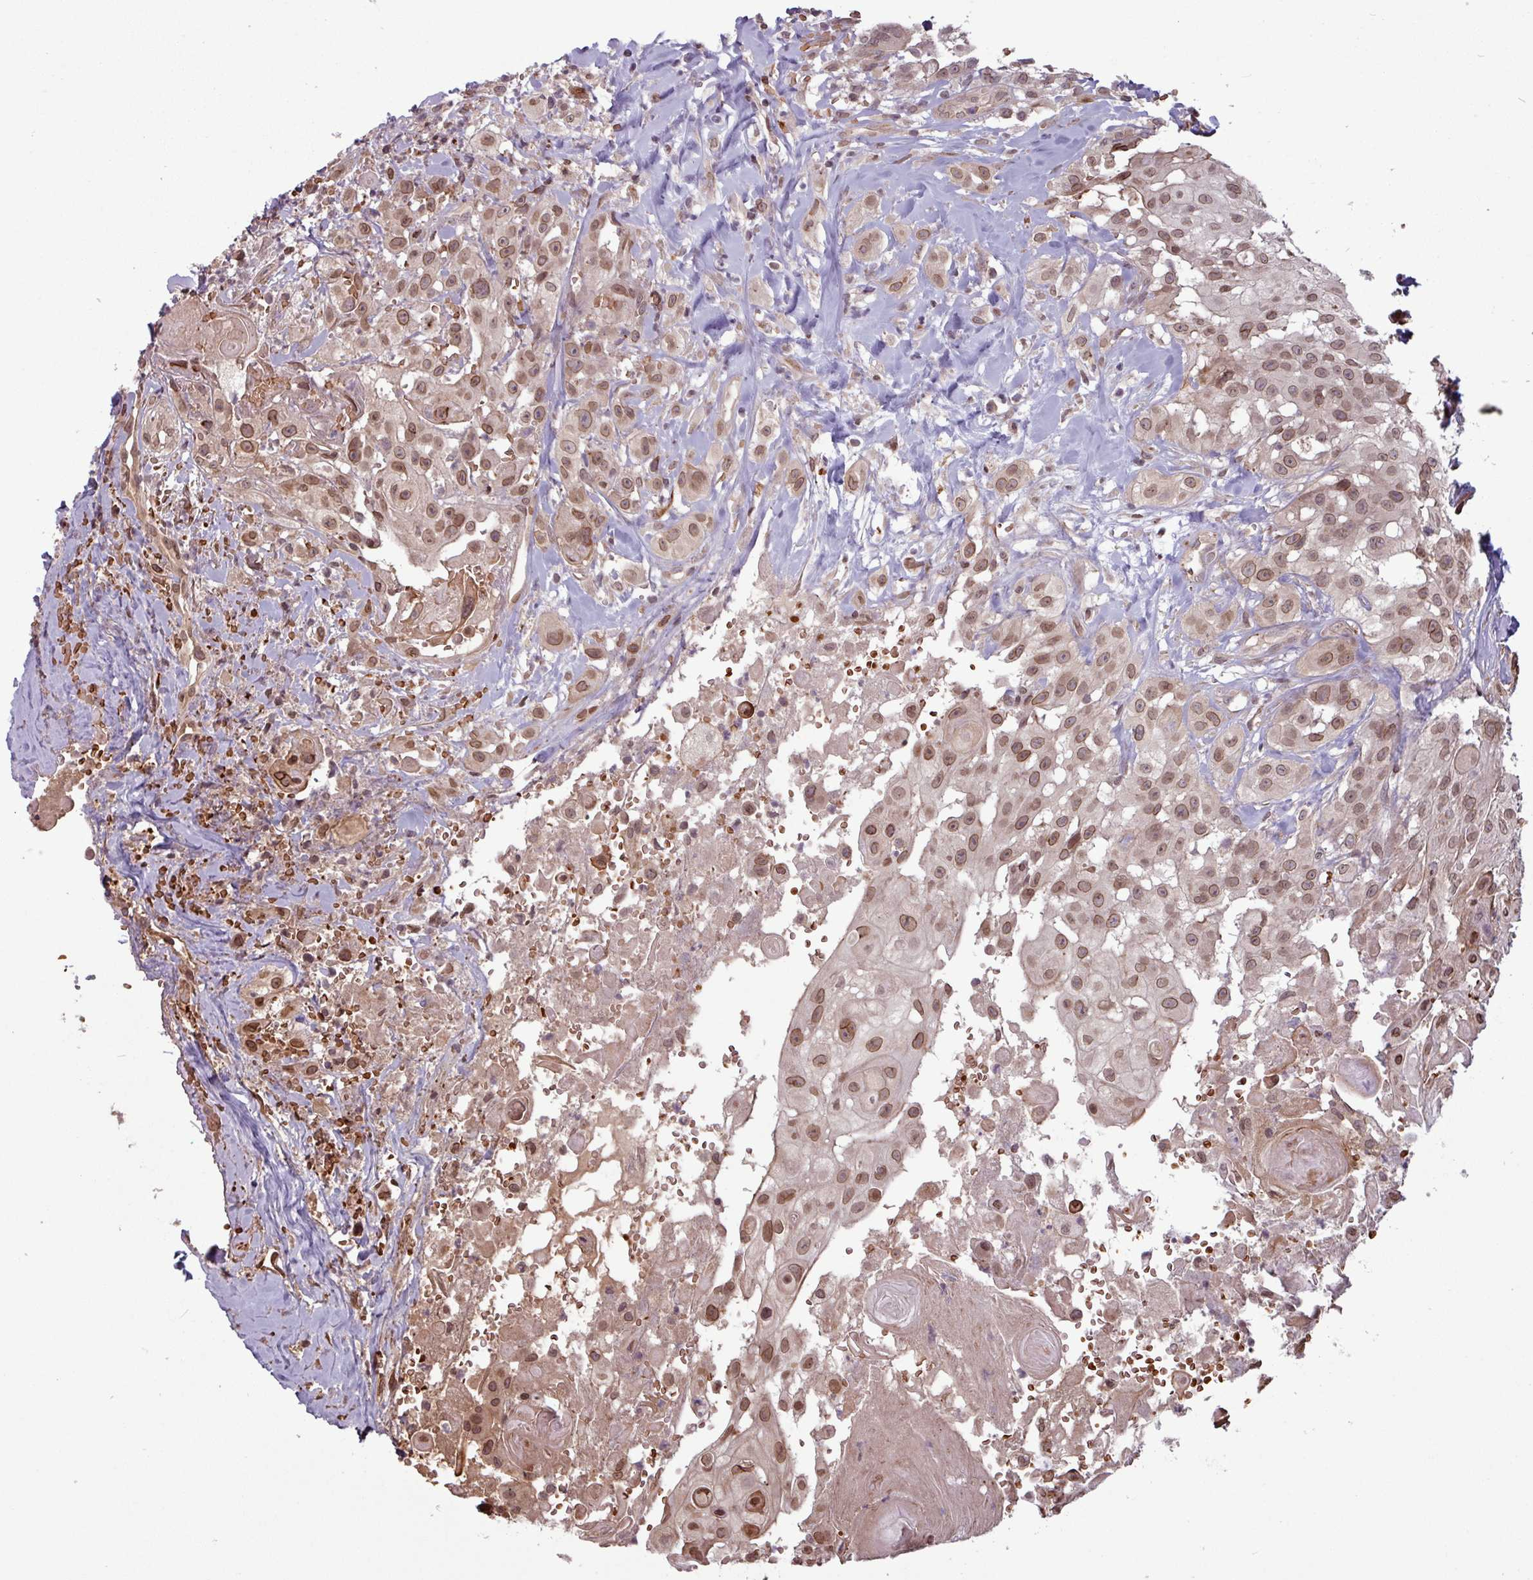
{"staining": {"intensity": "moderate", "quantity": ">75%", "location": "nuclear"}, "tissue": "head and neck cancer", "cell_type": "Tumor cells", "image_type": "cancer", "snomed": [{"axis": "morphology", "description": "Squamous cell carcinoma, NOS"}, {"axis": "topography", "description": "Head-Neck"}], "caption": "Immunohistochemistry (IHC) (DAB) staining of human head and neck squamous cell carcinoma demonstrates moderate nuclear protein expression in about >75% of tumor cells.", "gene": "RBM4B", "patient": {"sex": "male", "age": 83}}